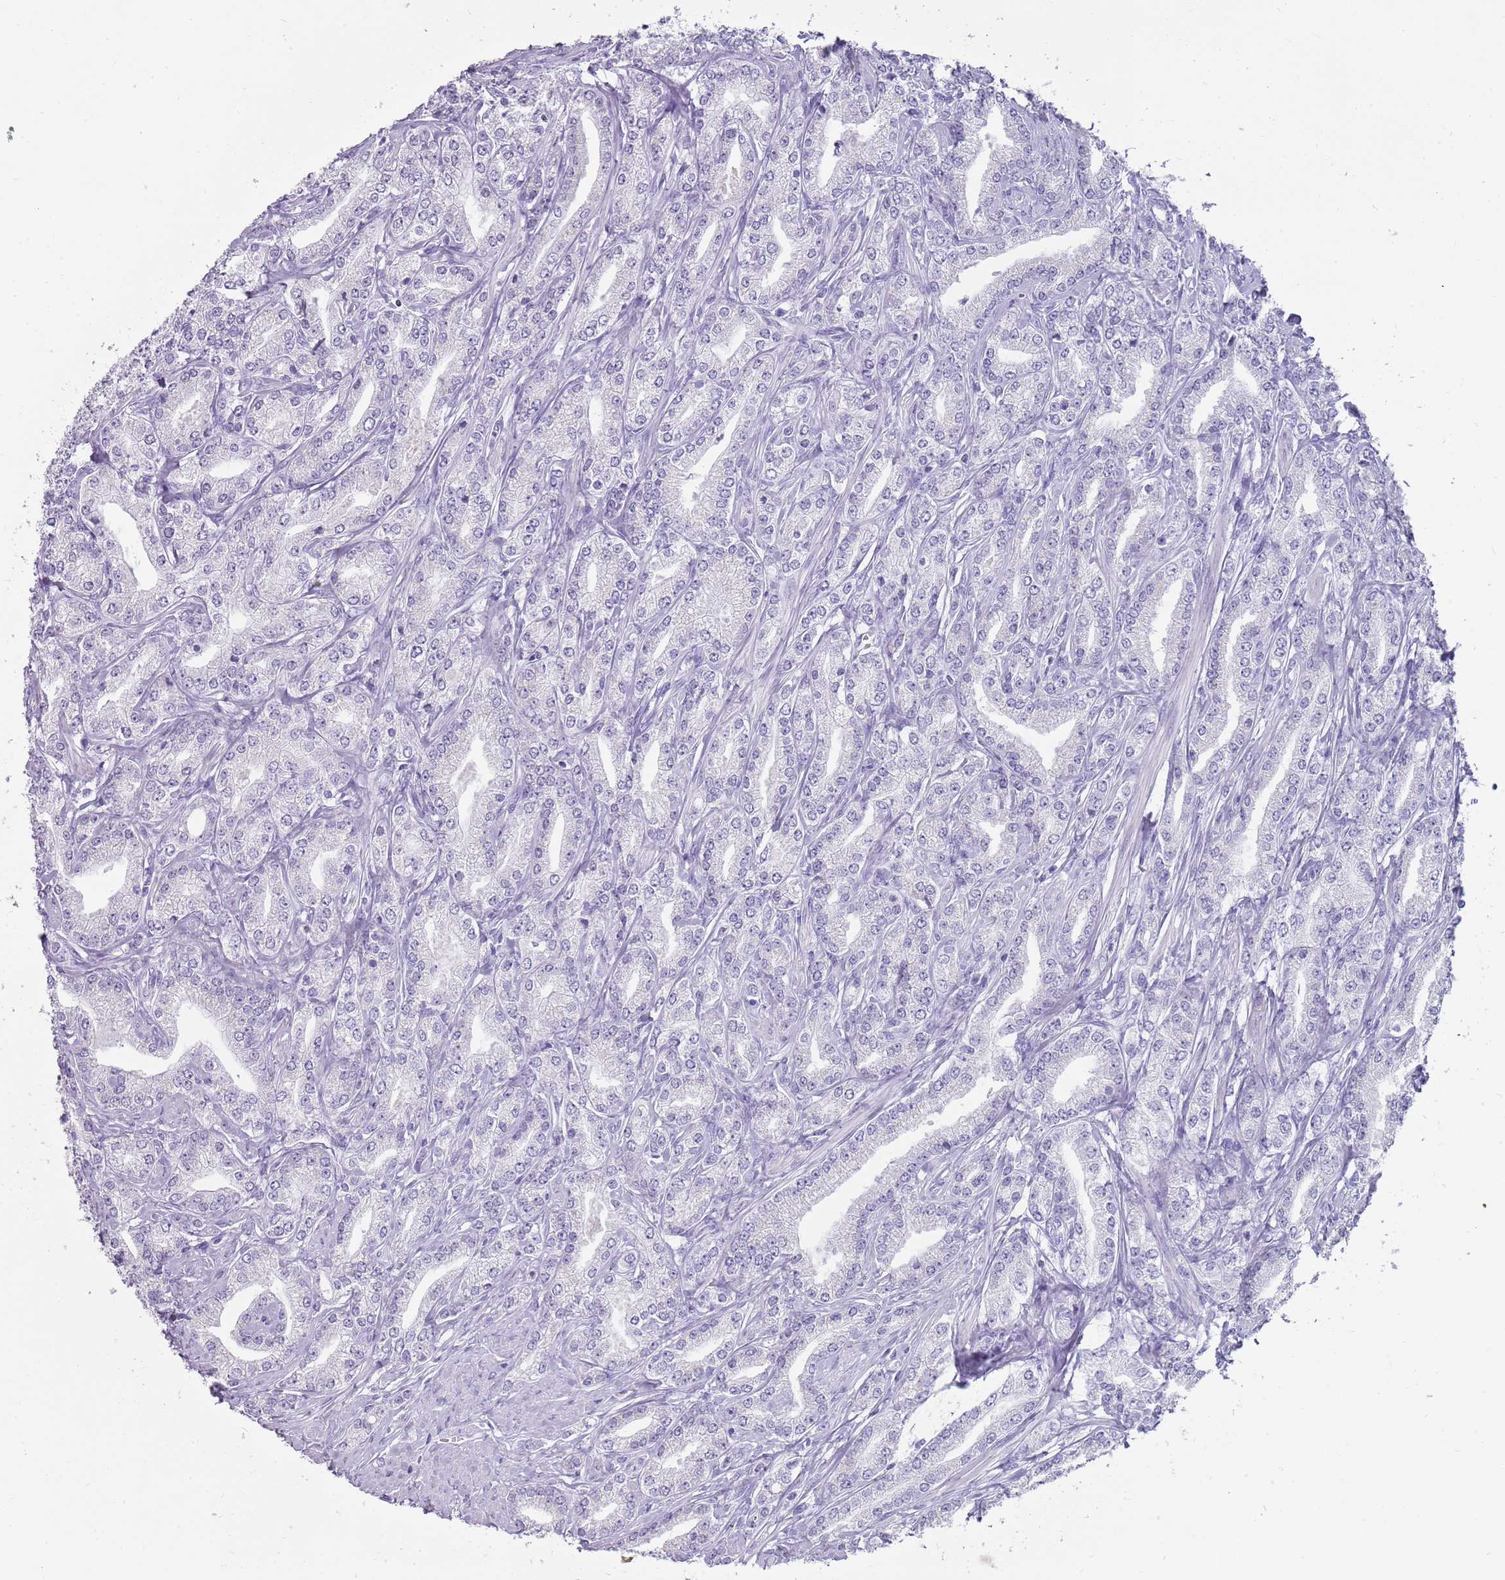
{"staining": {"intensity": "negative", "quantity": "none", "location": "none"}, "tissue": "prostate cancer", "cell_type": "Tumor cells", "image_type": "cancer", "snomed": [{"axis": "morphology", "description": "Adenocarcinoma, High grade"}, {"axis": "topography", "description": "Prostate"}], "caption": "This is an IHC micrograph of prostate cancer. There is no positivity in tumor cells.", "gene": "NBPF3", "patient": {"sex": "male", "age": 66}}